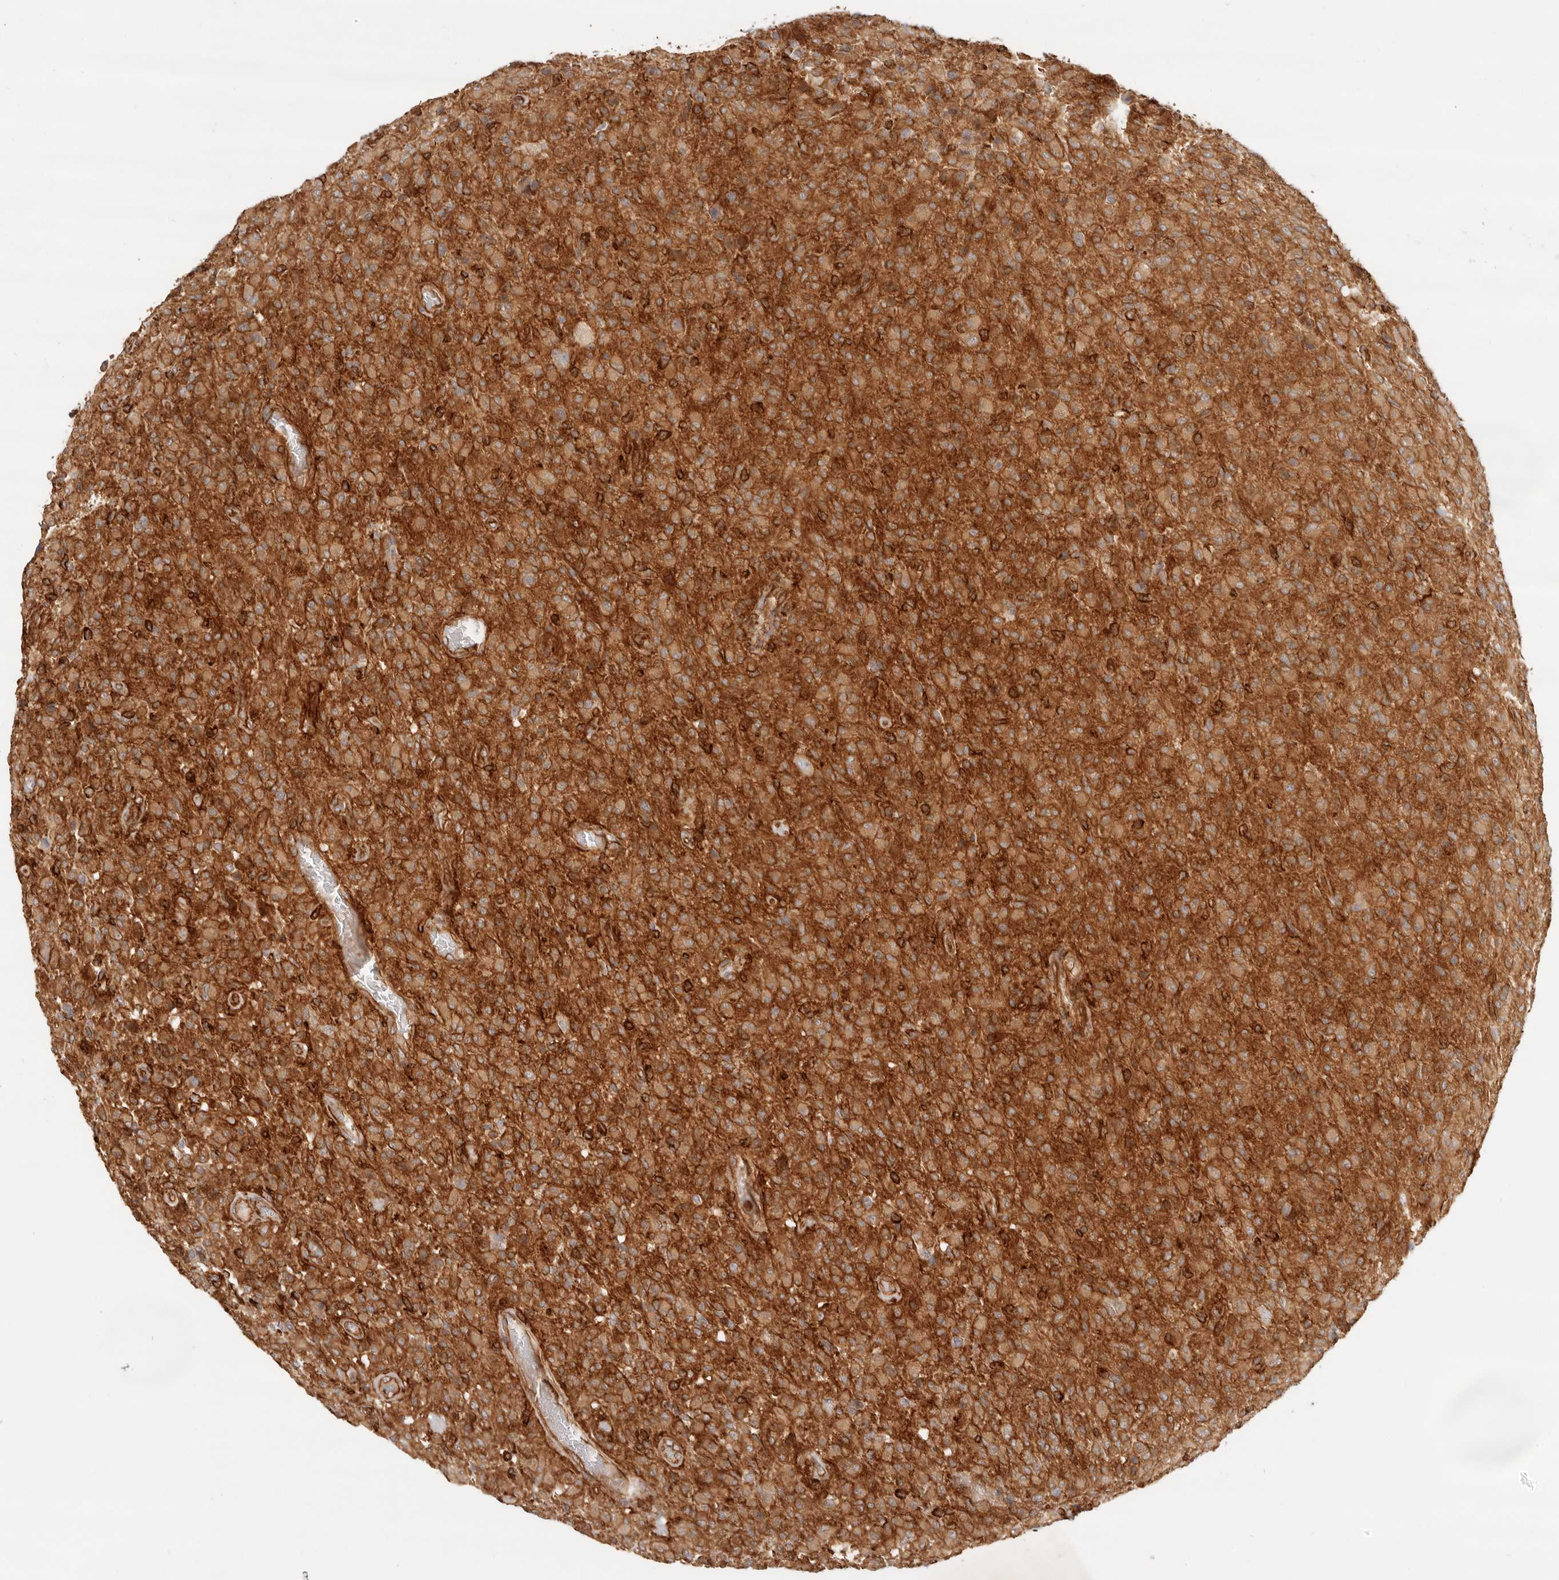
{"staining": {"intensity": "moderate", "quantity": ">75%", "location": "cytoplasmic/membranous"}, "tissue": "glioma", "cell_type": "Tumor cells", "image_type": "cancer", "snomed": [{"axis": "morphology", "description": "Glioma, malignant, High grade"}, {"axis": "topography", "description": "Brain"}], "caption": "The image demonstrates a brown stain indicating the presence of a protein in the cytoplasmic/membranous of tumor cells in malignant glioma (high-grade).", "gene": "UFSP1", "patient": {"sex": "female", "age": 57}}